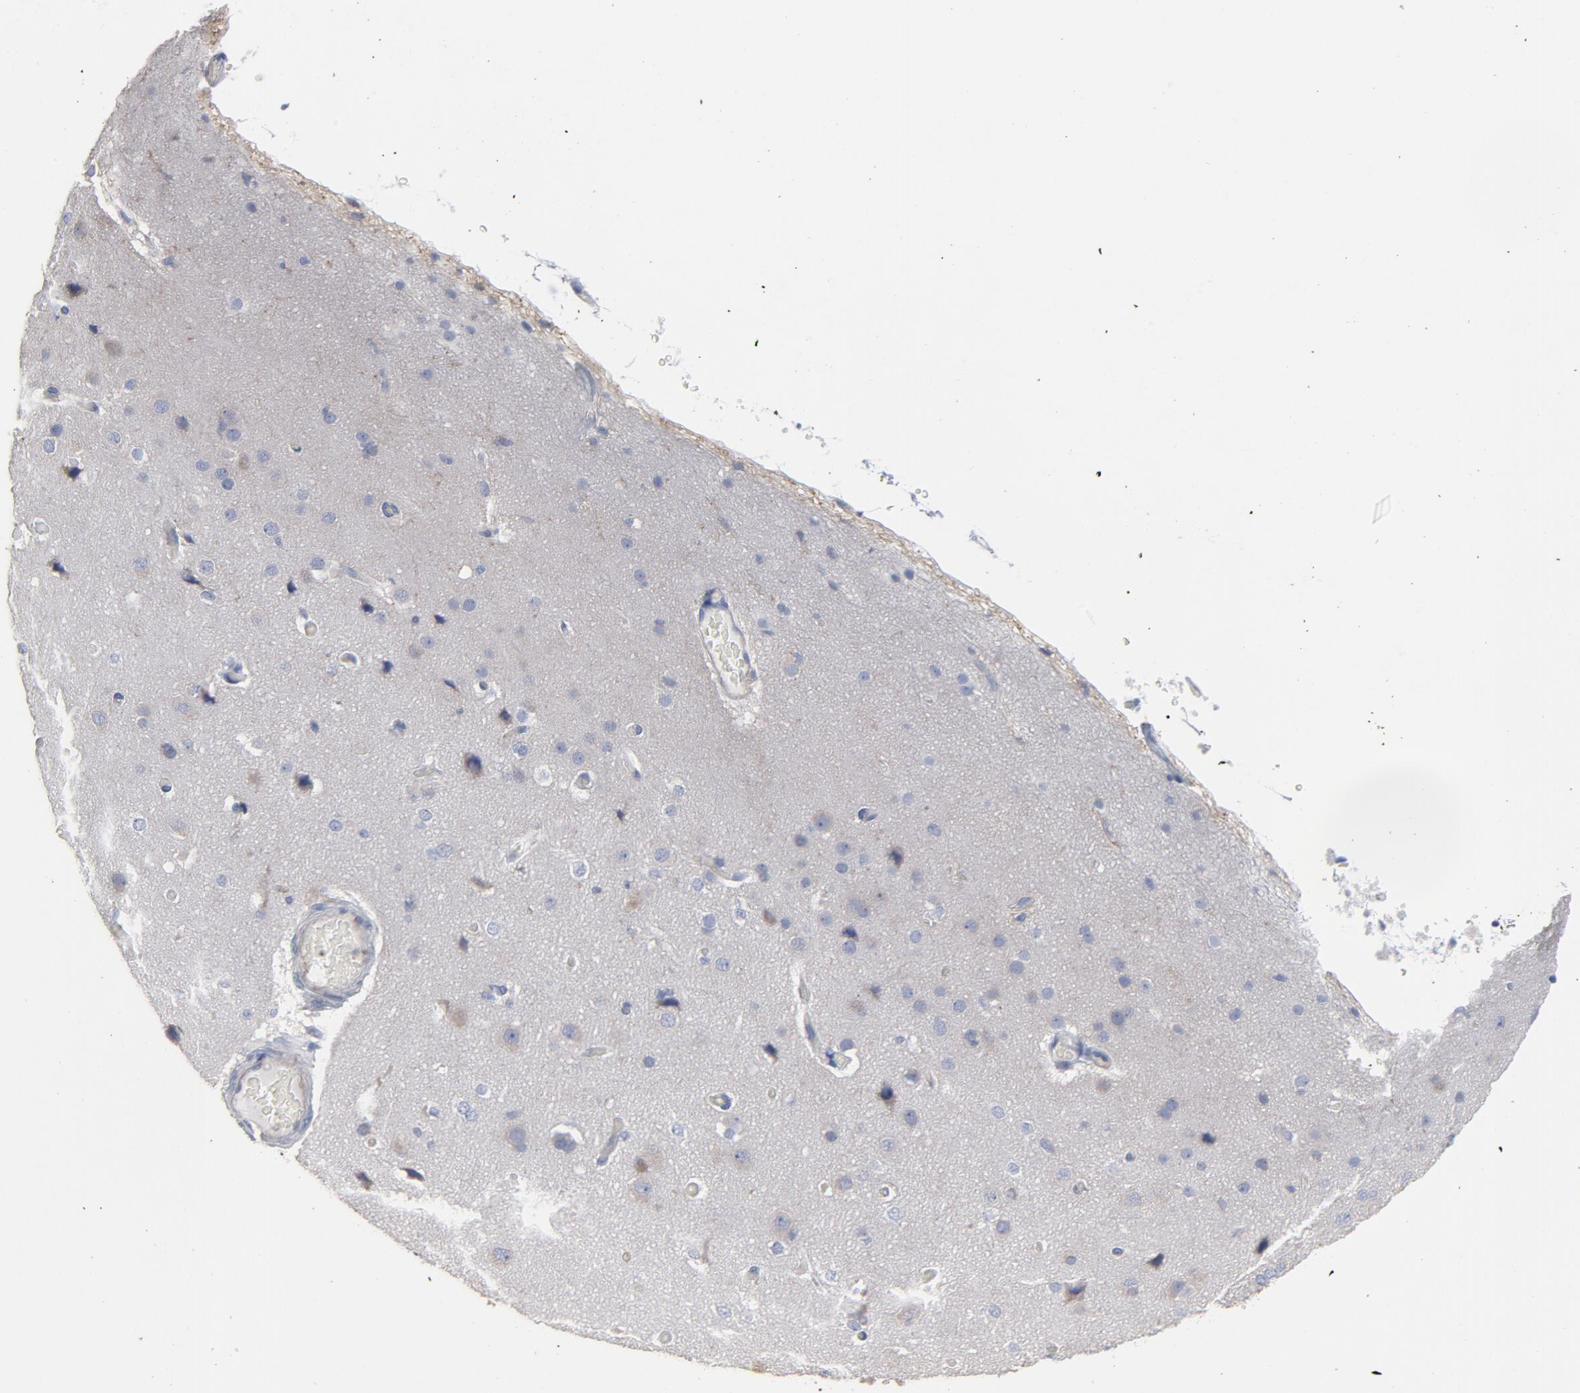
{"staining": {"intensity": "negative", "quantity": "none", "location": "none"}, "tissue": "cerebral cortex", "cell_type": "Endothelial cells", "image_type": "normal", "snomed": [{"axis": "morphology", "description": "Normal tissue, NOS"}, {"axis": "morphology", "description": "Glioma, malignant, High grade"}, {"axis": "topography", "description": "Cerebral cortex"}], "caption": "Endothelial cells are negative for protein expression in normal human cerebral cortex.", "gene": "OXA1L", "patient": {"sex": "male", "age": 77}}